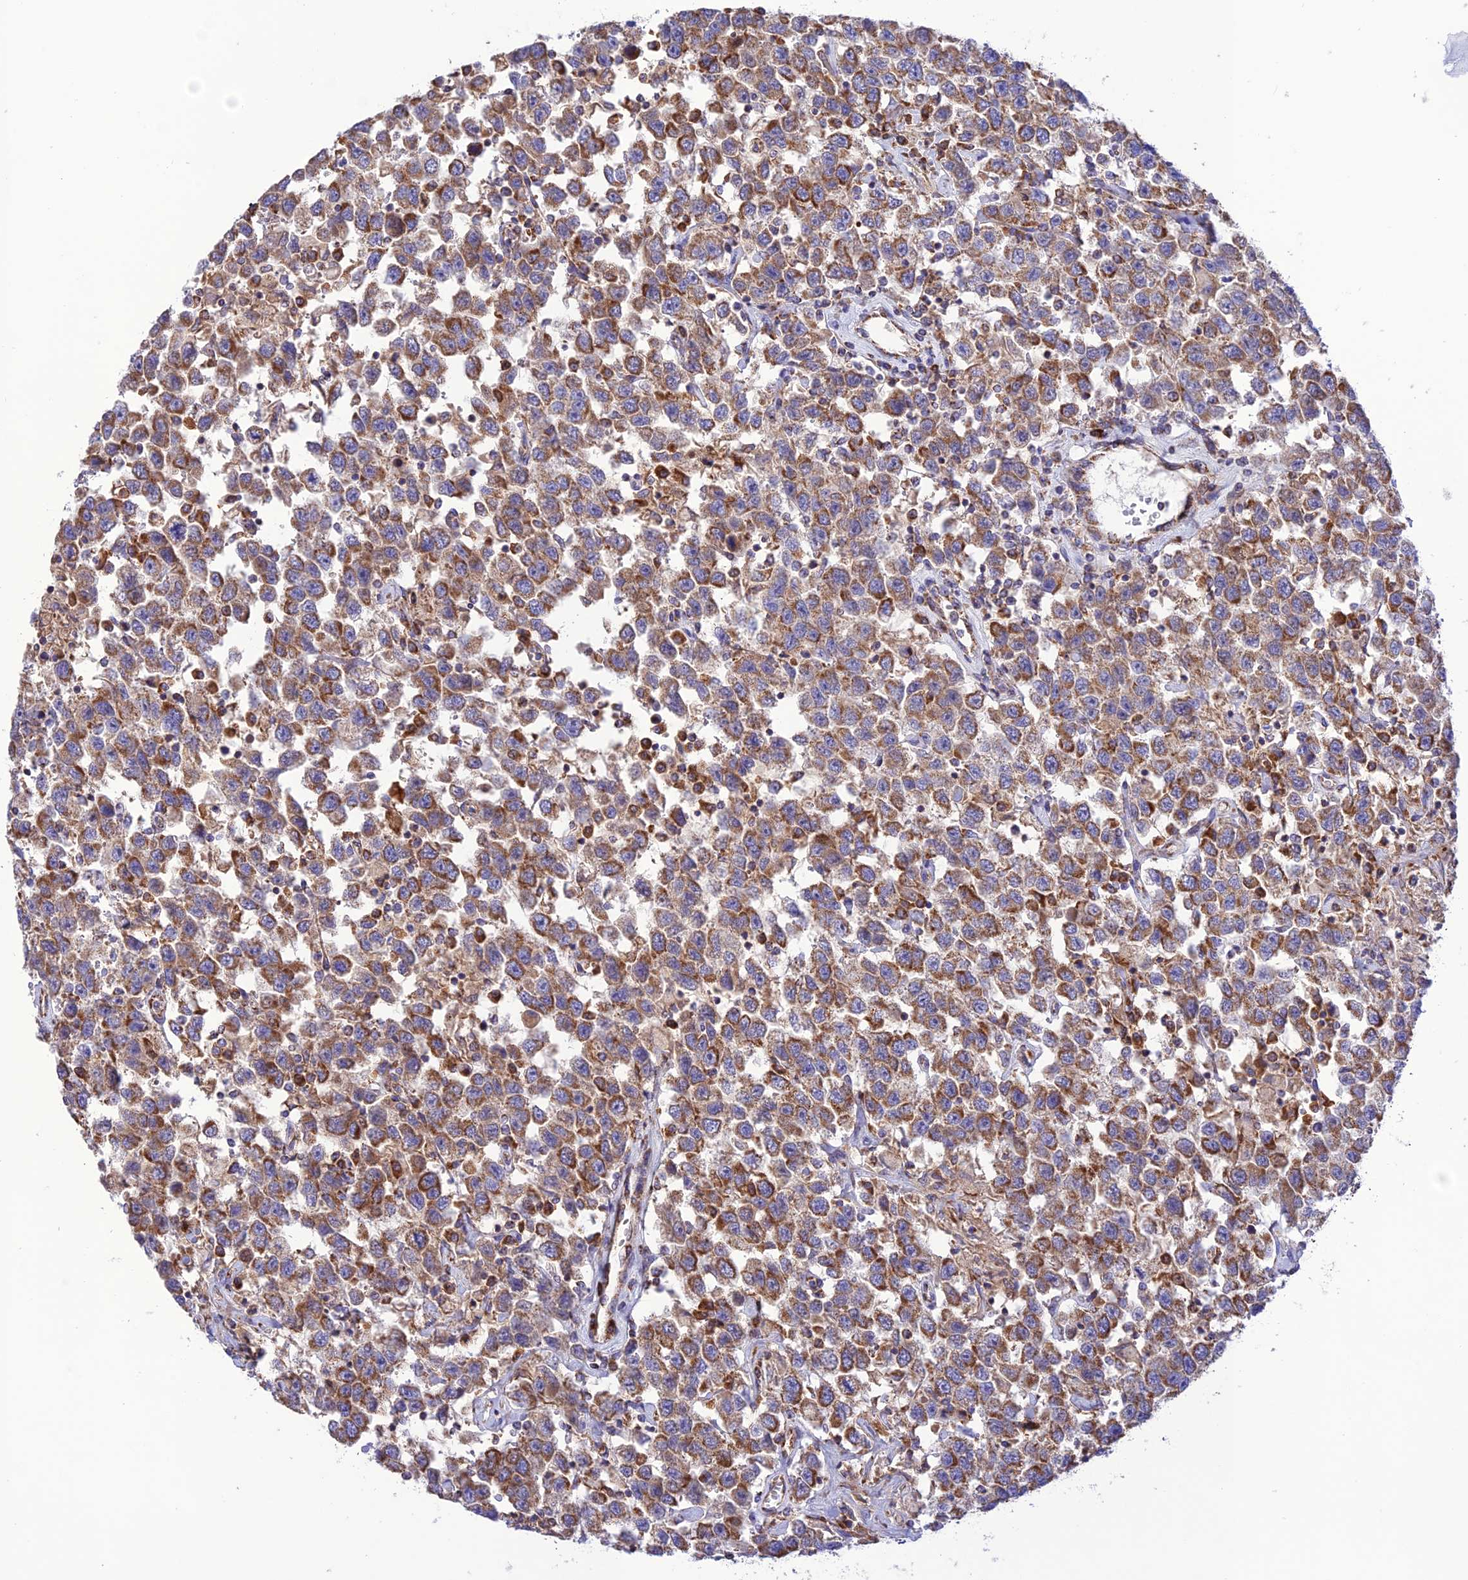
{"staining": {"intensity": "moderate", "quantity": ">75%", "location": "cytoplasmic/membranous"}, "tissue": "testis cancer", "cell_type": "Tumor cells", "image_type": "cancer", "snomed": [{"axis": "morphology", "description": "Seminoma, NOS"}, {"axis": "topography", "description": "Testis"}], "caption": "Brown immunohistochemical staining in seminoma (testis) displays moderate cytoplasmic/membranous staining in about >75% of tumor cells.", "gene": "UAP1L1", "patient": {"sex": "male", "age": 41}}